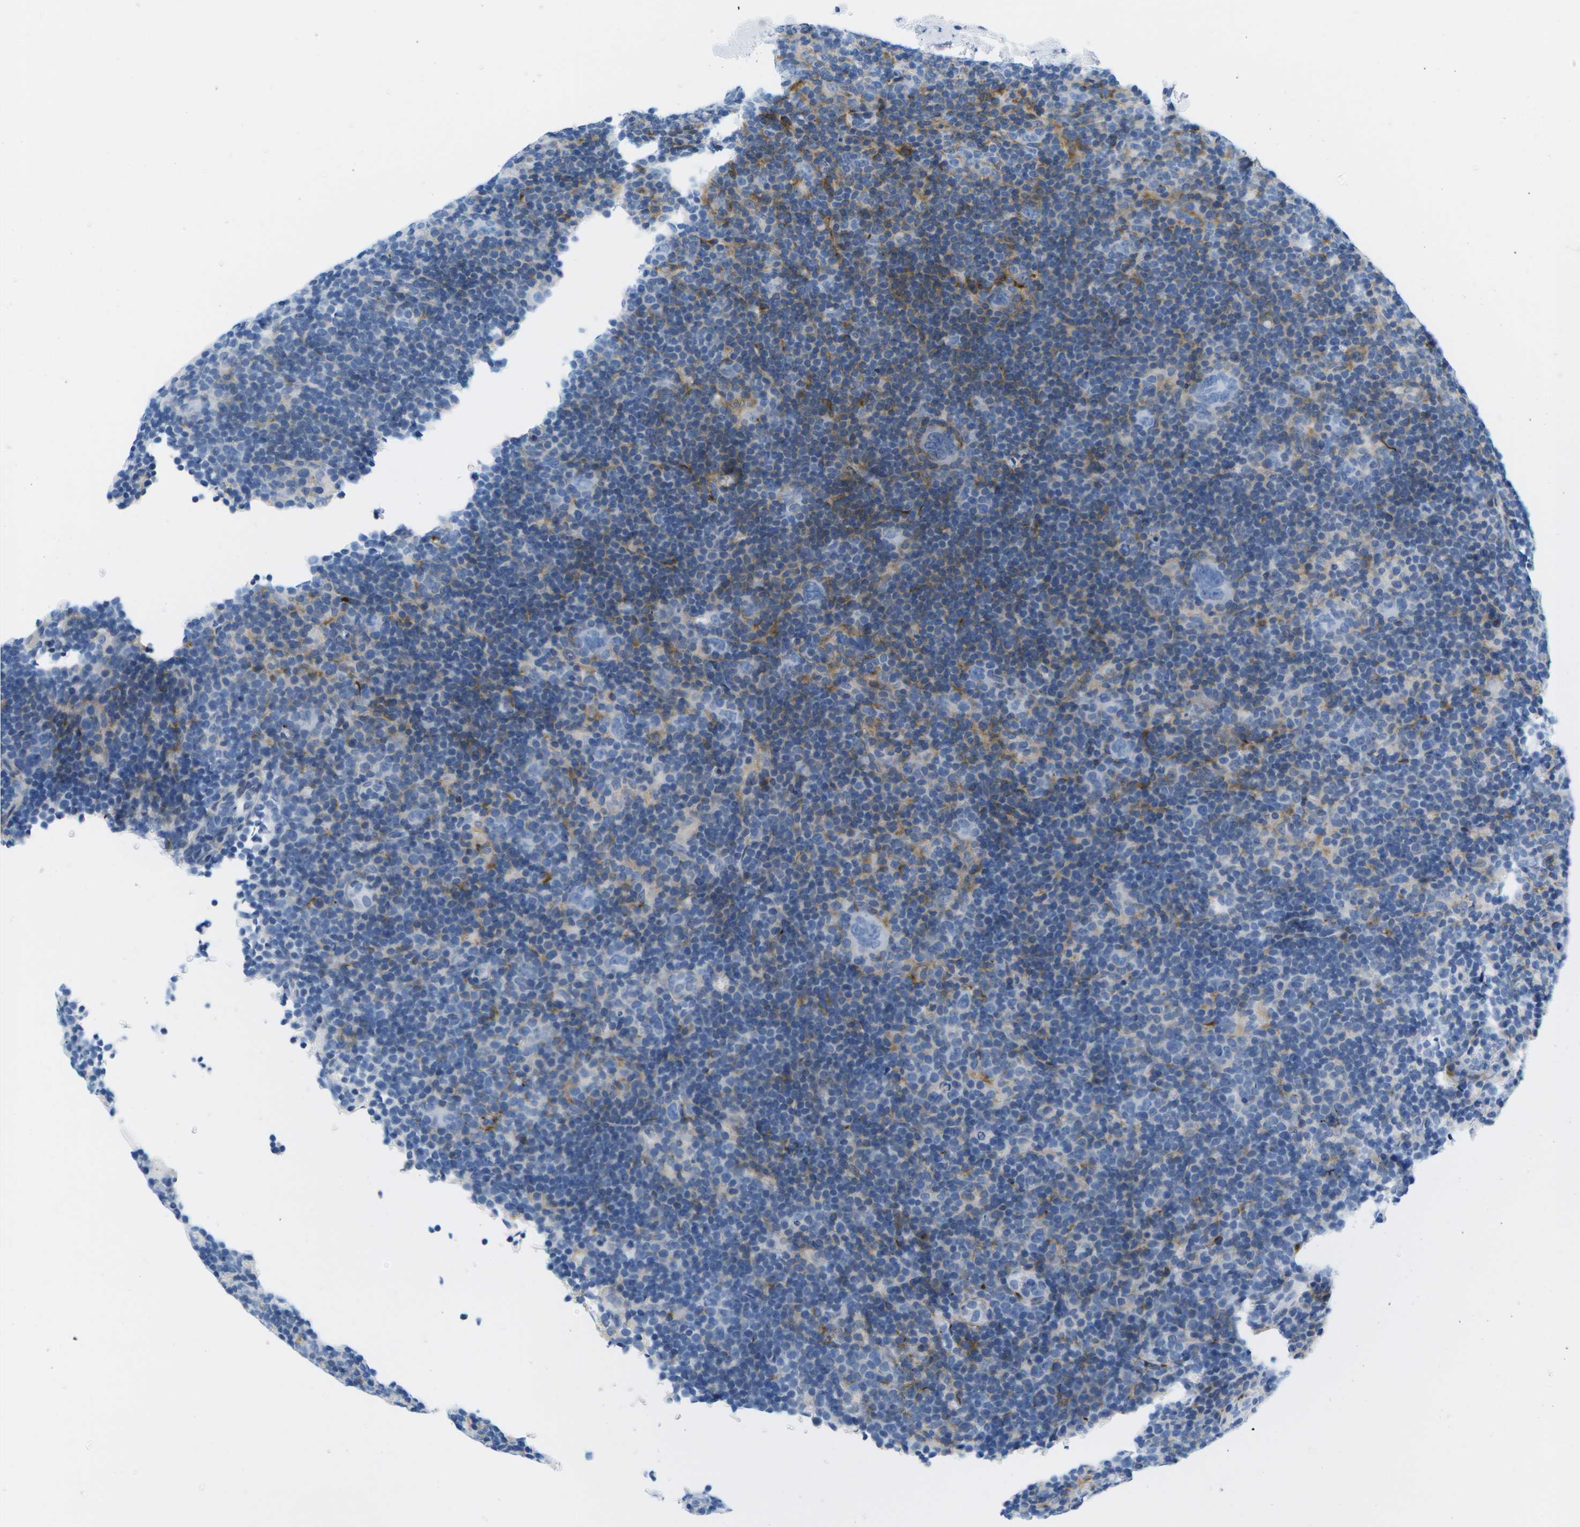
{"staining": {"intensity": "negative", "quantity": "none", "location": "none"}, "tissue": "lymphoma", "cell_type": "Tumor cells", "image_type": "cancer", "snomed": [{"axis": "morphology", "description": "Hodgkin's disease, NOS"}, {"axis": "topography", "description": "Lymph node"}], "caption": "The IHC image has no significant staining in tumor cells of lymphoma tissue. (DAB (3,3'-diaminobenzidine) immunohistochemistry, high magnification).", "gene": "ADGRG6", "patient": {"sex": "female", "age": 57}}